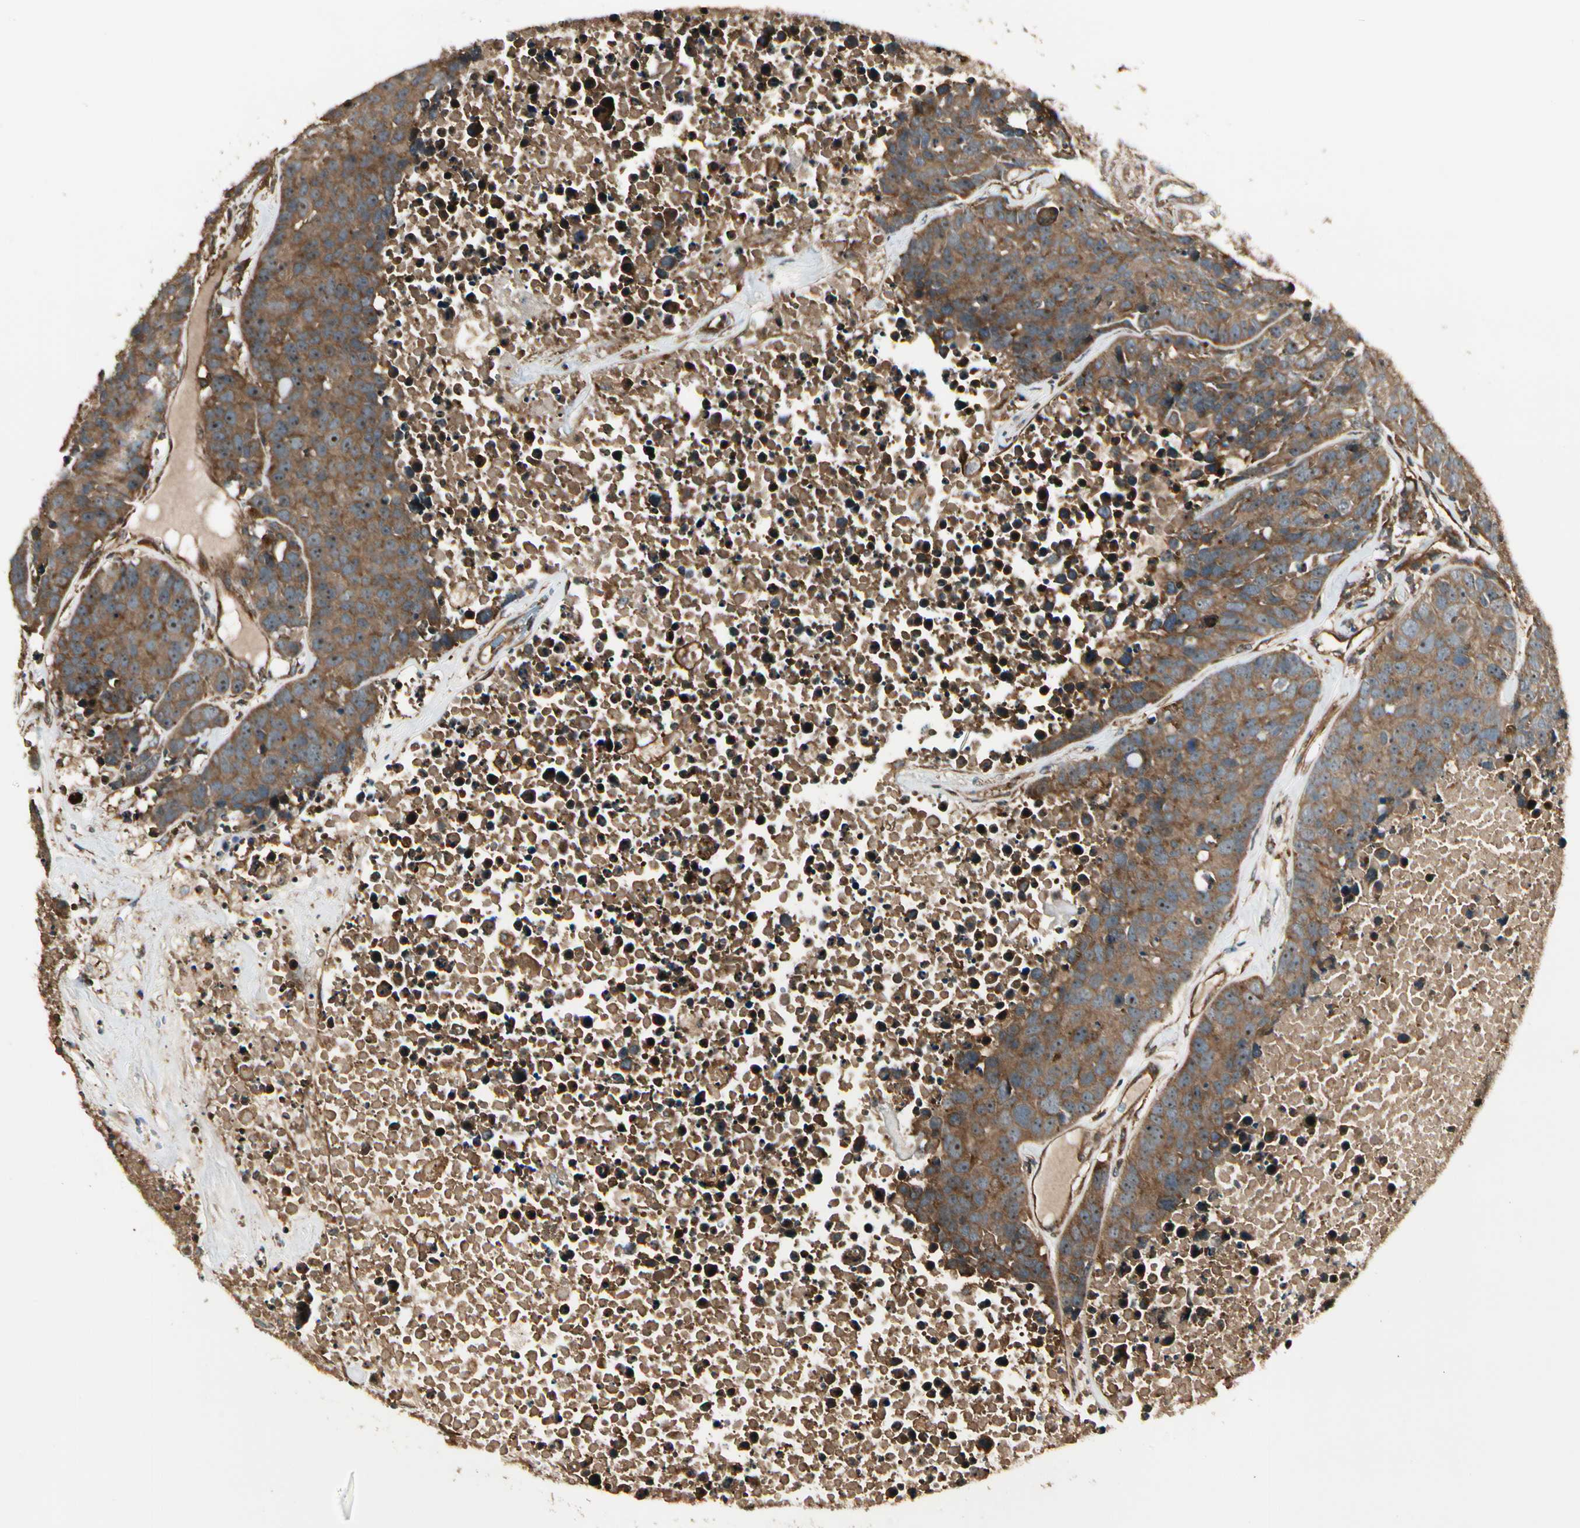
{"staining": {"intensity": "strong", "quantity": ">75%", "location": "cytoplasmic/membranous"}, "tissue": "carcinoid", "cell_type": "Tumor cells", "image_type": "cancer", "snomed": [{"axis": "morphology", "description": "Carcinoid, malignant, NOS"}, {"axis": "topography", "description": "Lung"}], "caption": "Carcinoid (malignant) stained with DAB immunohistochemistry shows high levels of strong cytoplasmic/membranous staining in approximately >75% of tumor cells.", "gene": "FKBP15", "patient": {"sex": "male", "age": 60}}